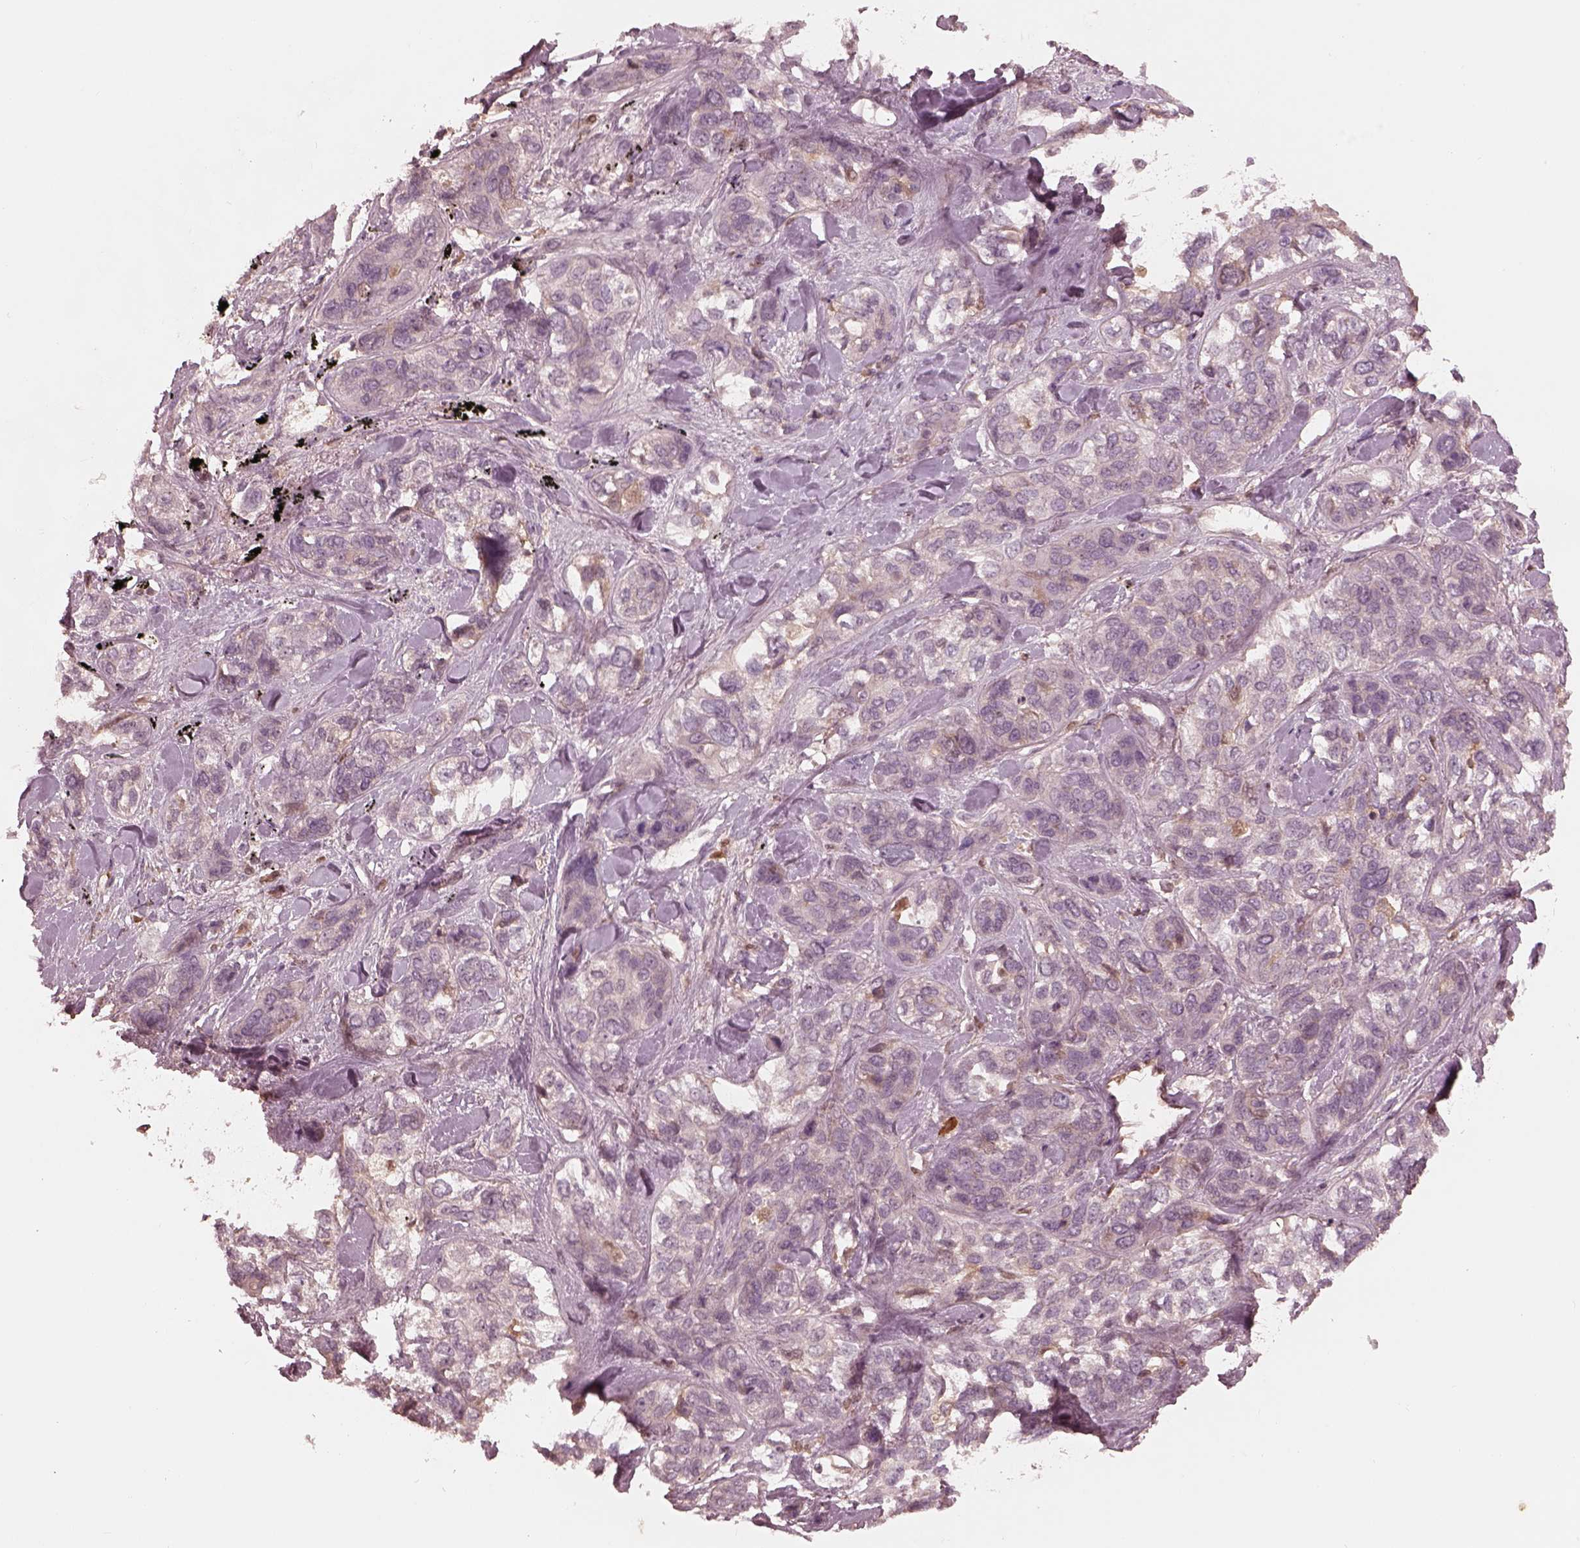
{"staining": {"intensity": "negative", "quantity": "none", "location": "none"}, "tissue": "lung cancer", "cell_type": "Tumor cells", "image_type": "cancer", "snomed": [{"axis": "morphology", "description": "Squamous cell carcinoma, NOS"}, {"axis": "topography", "description": "Lung"}], "caption": "DAB (3,3'-diaminobenzidine) immunohistochemical staining of lung cancer displays no significant staining in tumor cells.", "gene": "TF", "patient": {"sex": "female", "age": 70}}